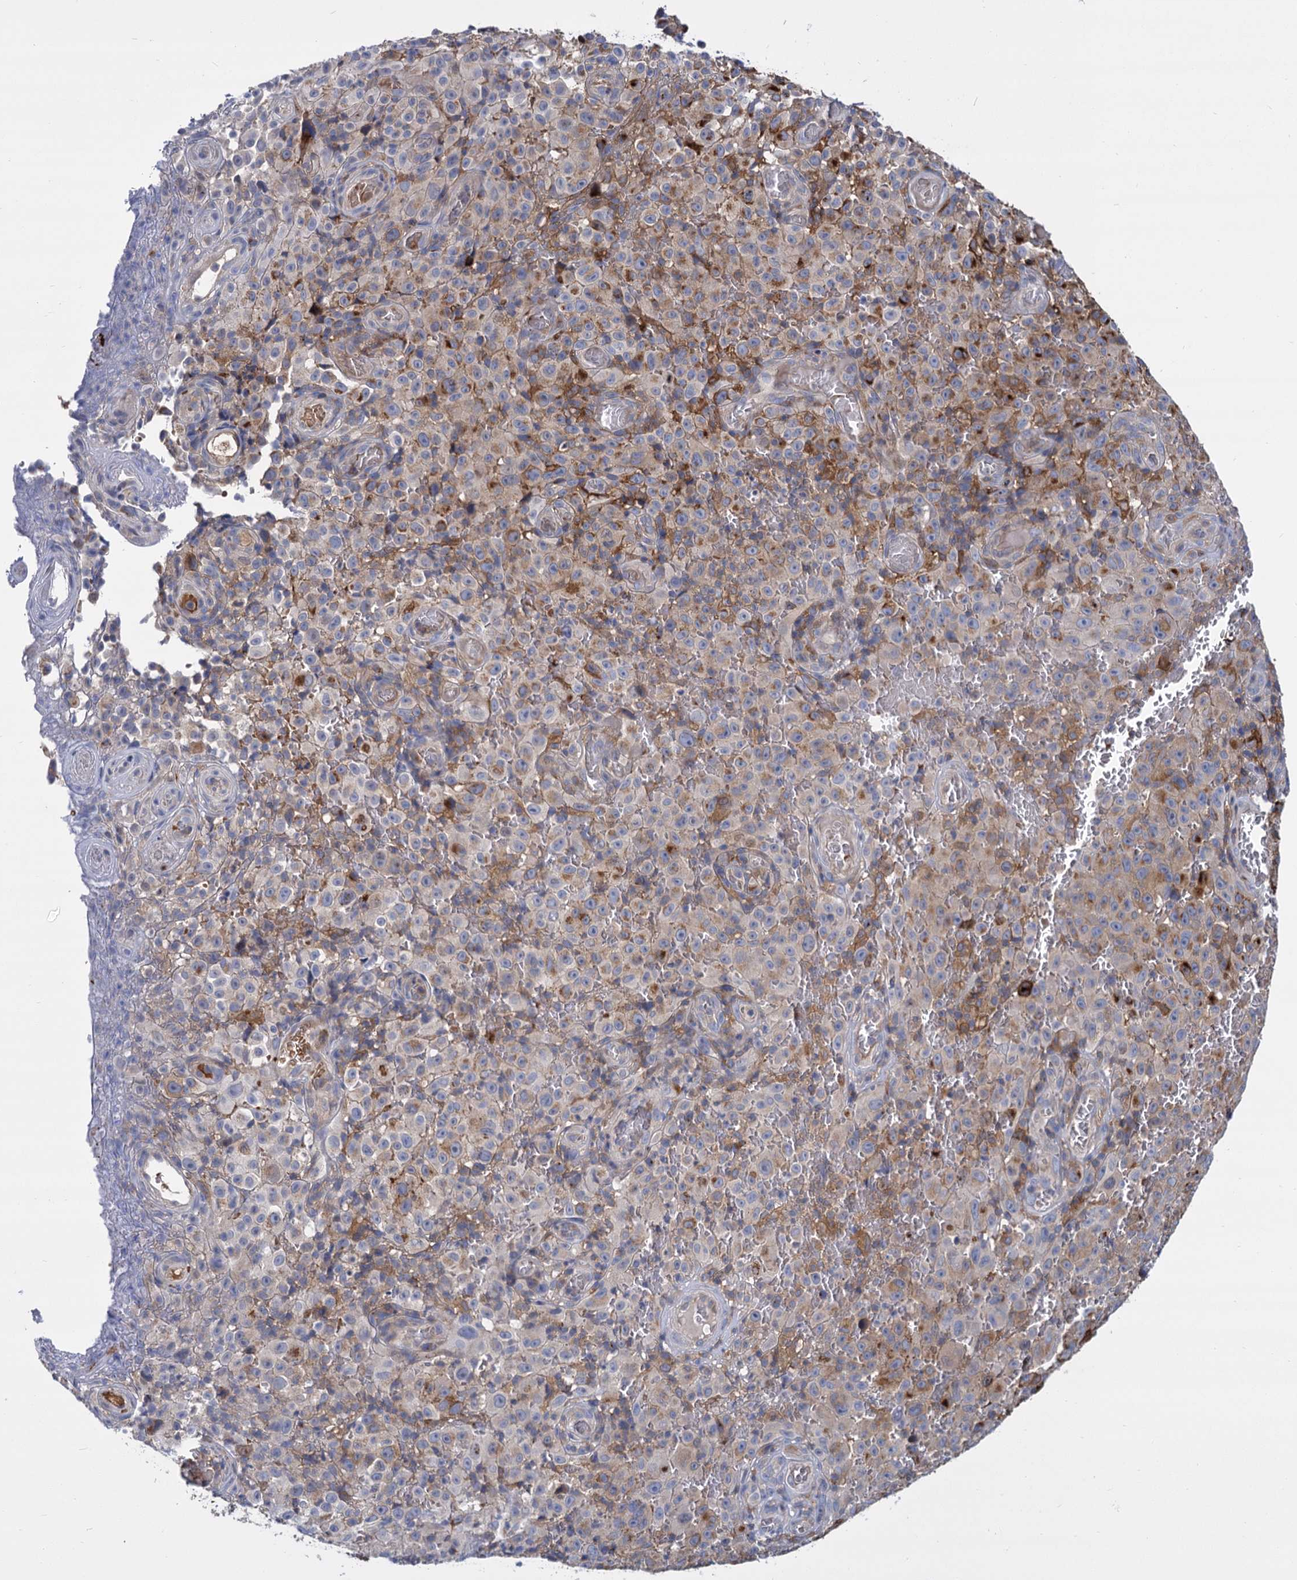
{"staining": {"intensity": "negative", "quantity": "none", "location": "none"}, "tissue": "melanoma", "cell_type": "Tumor cells", "image_type": "cancer", "snomed": [{"axis": "morphology", "description": "Malignant melanoma, NOS"}, {"axis": "topography", "description": "Skin"}], "caption": "Immunohistochemistry (IHC) histopathology image of human melanoma stained for a protein (brown), which reveals no expression in tumor cells.", "gene": "GCLC", "patient": {"sex": "female", "age": 82}}